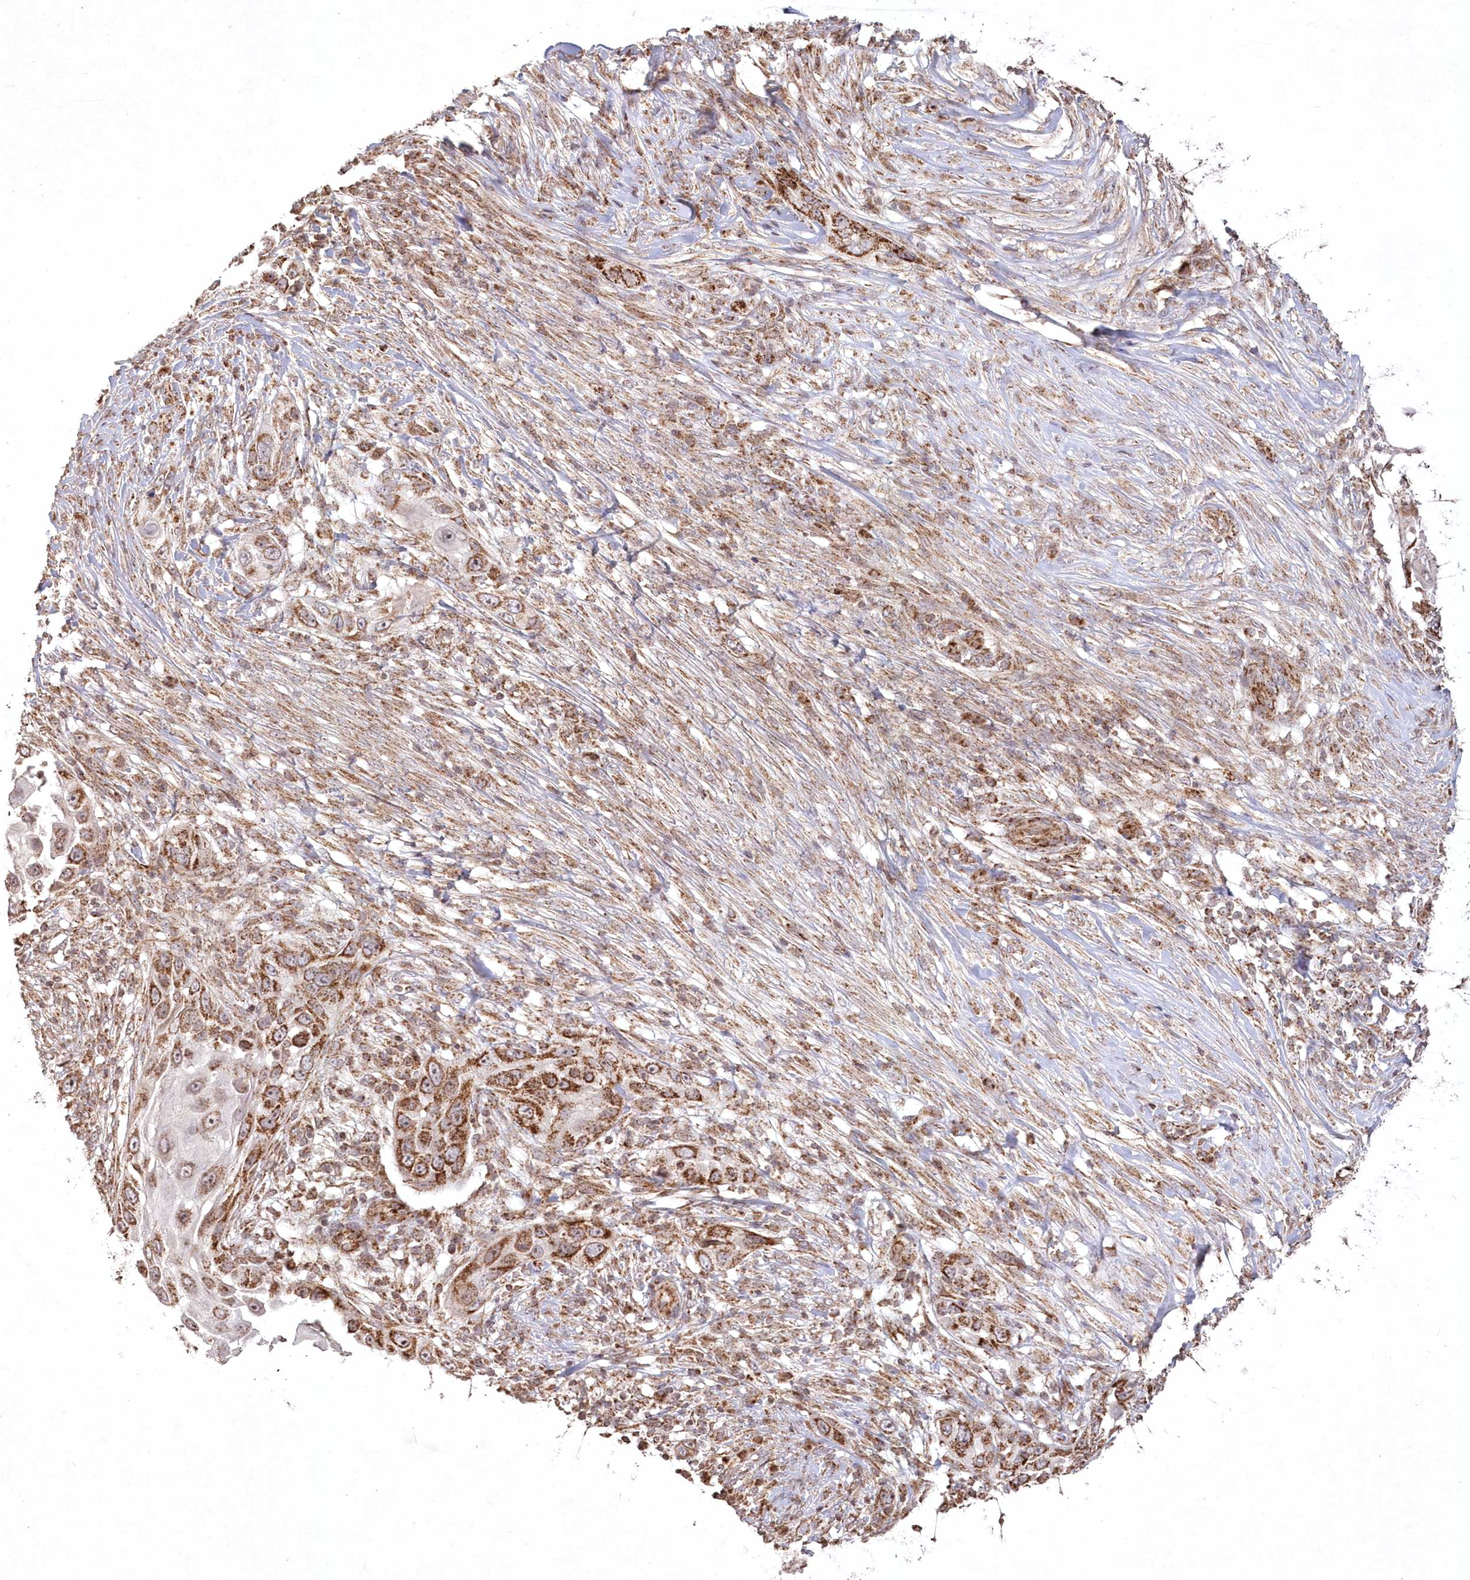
{"staining": {"intensity": "strong", "quantity": ">75%", "location": "cytoplasmic/membranous"}, "tissue": "skin cancer", "cell_type": "Tumor cells", "image_type": "cancer", "snomed": [{"axis": "morphology", "description": "Squamous cell carcinoma, NOS"}, {"axis": "topography", "description": "Skin"}], "caption": "Skin cancer stained for a protein displays strong cytoplasmic/membranous positivity in tumor cells. (IHC, brightfield microscopy, high magnification).", "gene": "LRPPRC", "patient": {"sex": "female", "age": 44}}